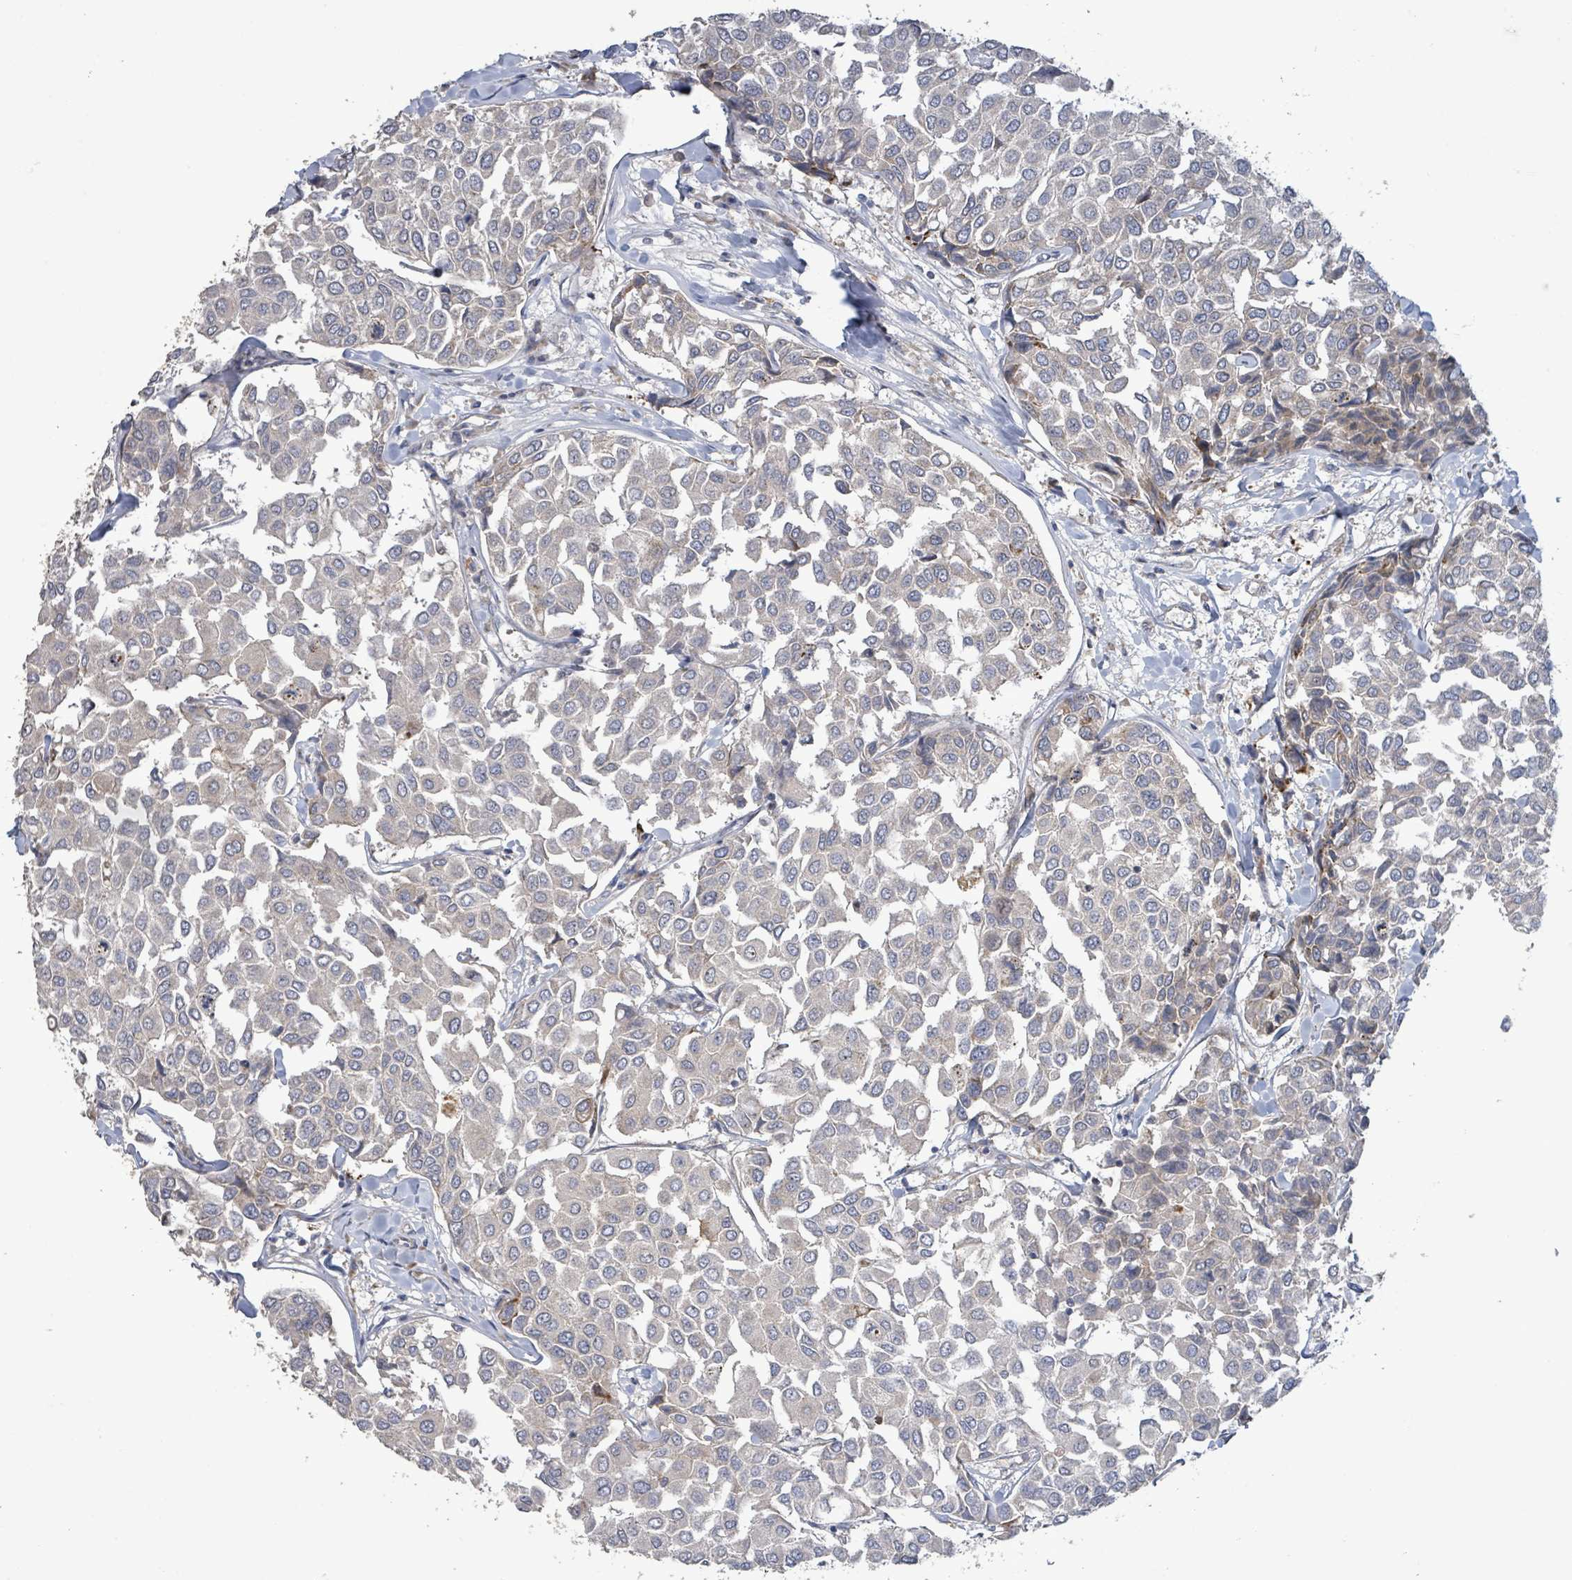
{"staining": {"intensity": "negative", "quantity": "none", "location": "none"}, "tissue": "breast cancer", "cell_type": "Tumor cells", "image_type": "cancer", "snomed": [{"axis": "morphology", "description": "Duct carcinoma"}, {"axis": "topography", "description": "Breast"}], "caption": "Immunohistochemistry photomicrograph of neoplastic tissue: human infiltrating ductal carcinoma (breast) stained with DAB displays no significant protein staining in tumor cells.", "gene": "LILRA4", "patient": {"sex": "female", "age": 55}}